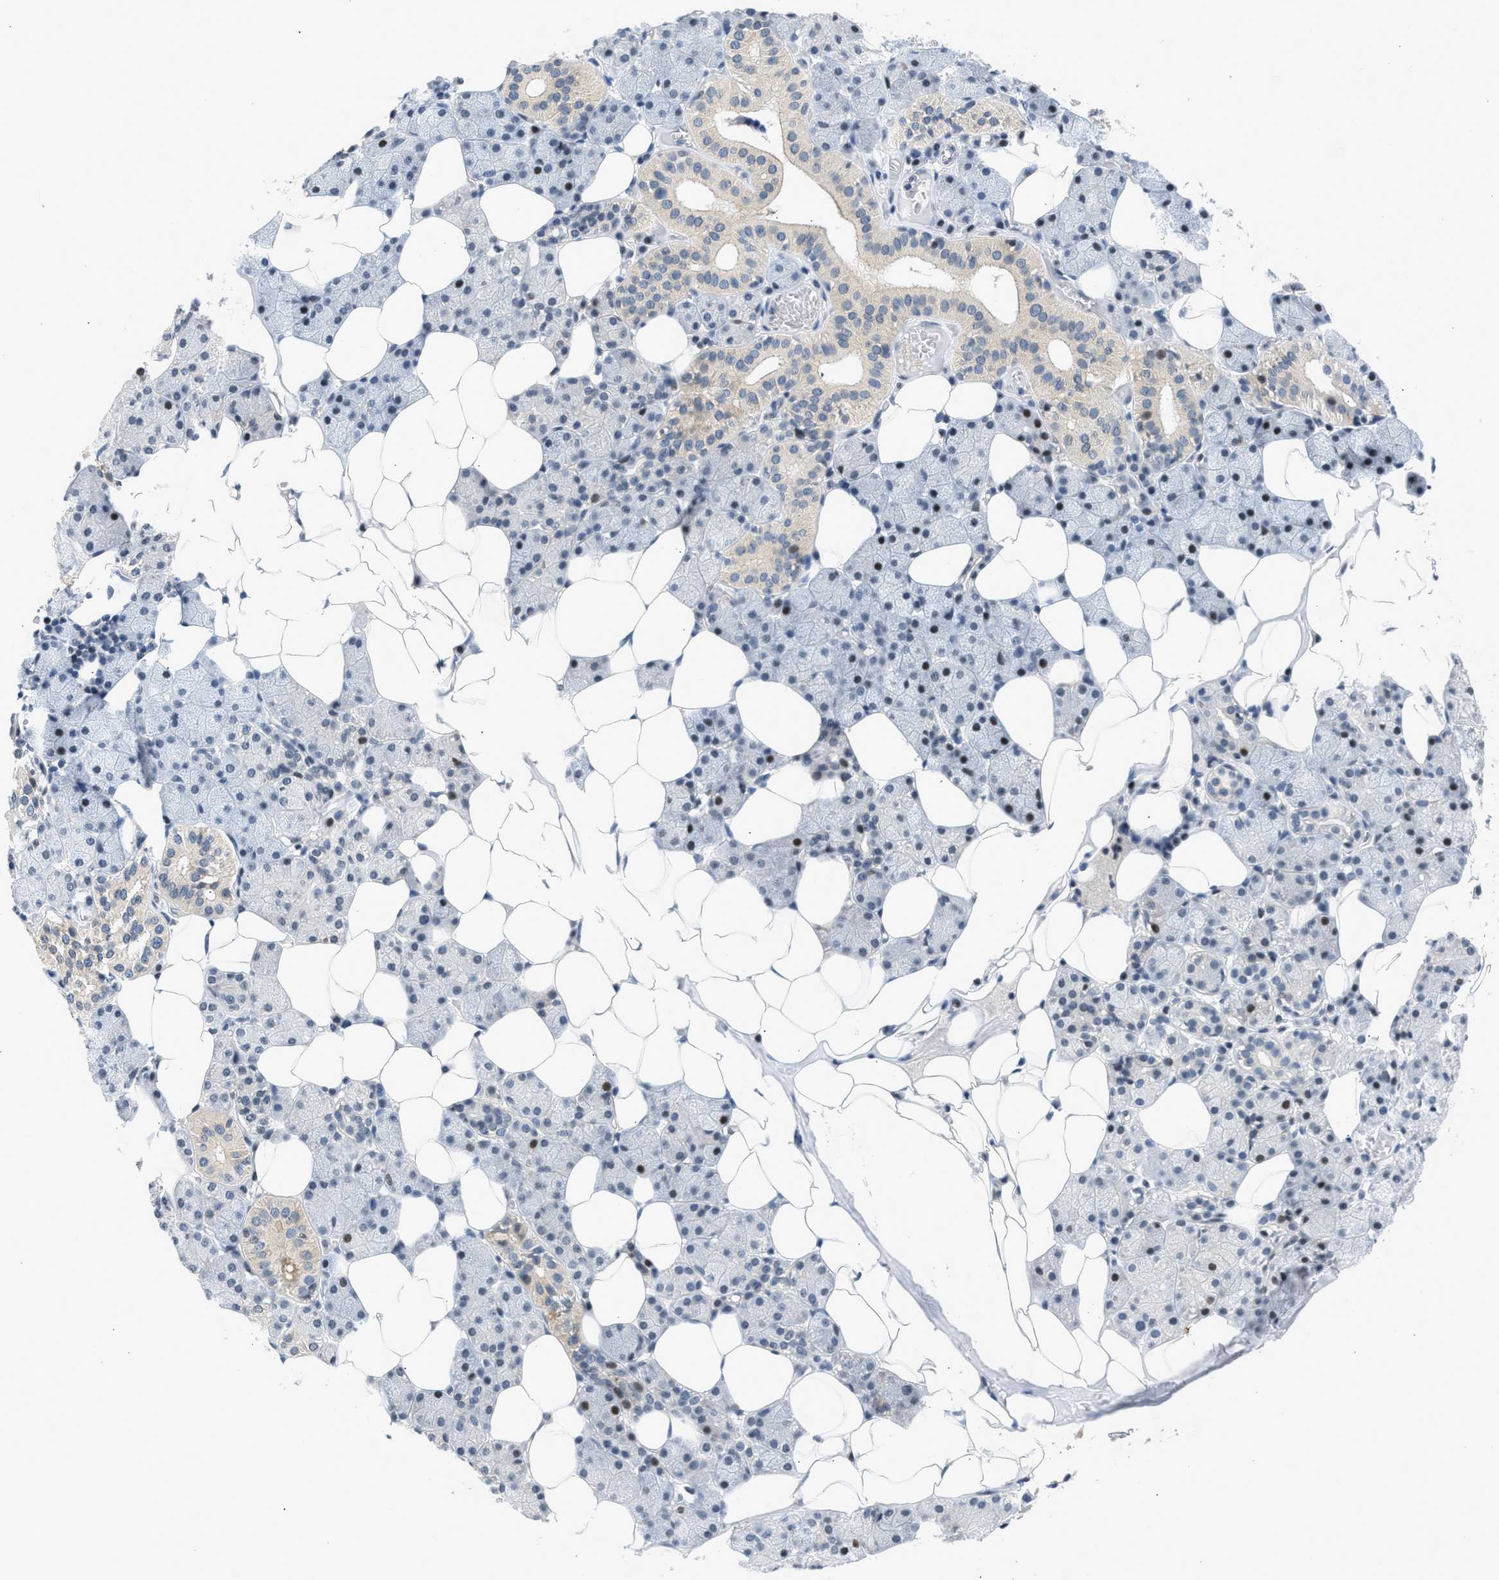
{"staining": {"intensity": "moderate", "quantity": "<25%", "location": "nuclear"}, "tissue": "salivary gland", "cell_type": "Glandular cells", "image_type": "normal", "snomed": [{"axis": "morphology", "description": "Normal tissue, NOS"}, {"axis": "topography", "description": "Salivary gland"}], "caption": "IHC of normal human salivary gland shows low levels of moderate nuclear positivity in approximately <25% of glandular cells. Immunohistochemistry stains the protein of interest in brown and the nuclei are stained blue.", "gene": "OLIG3", "patient": {"sex": "female", "age": 33}}